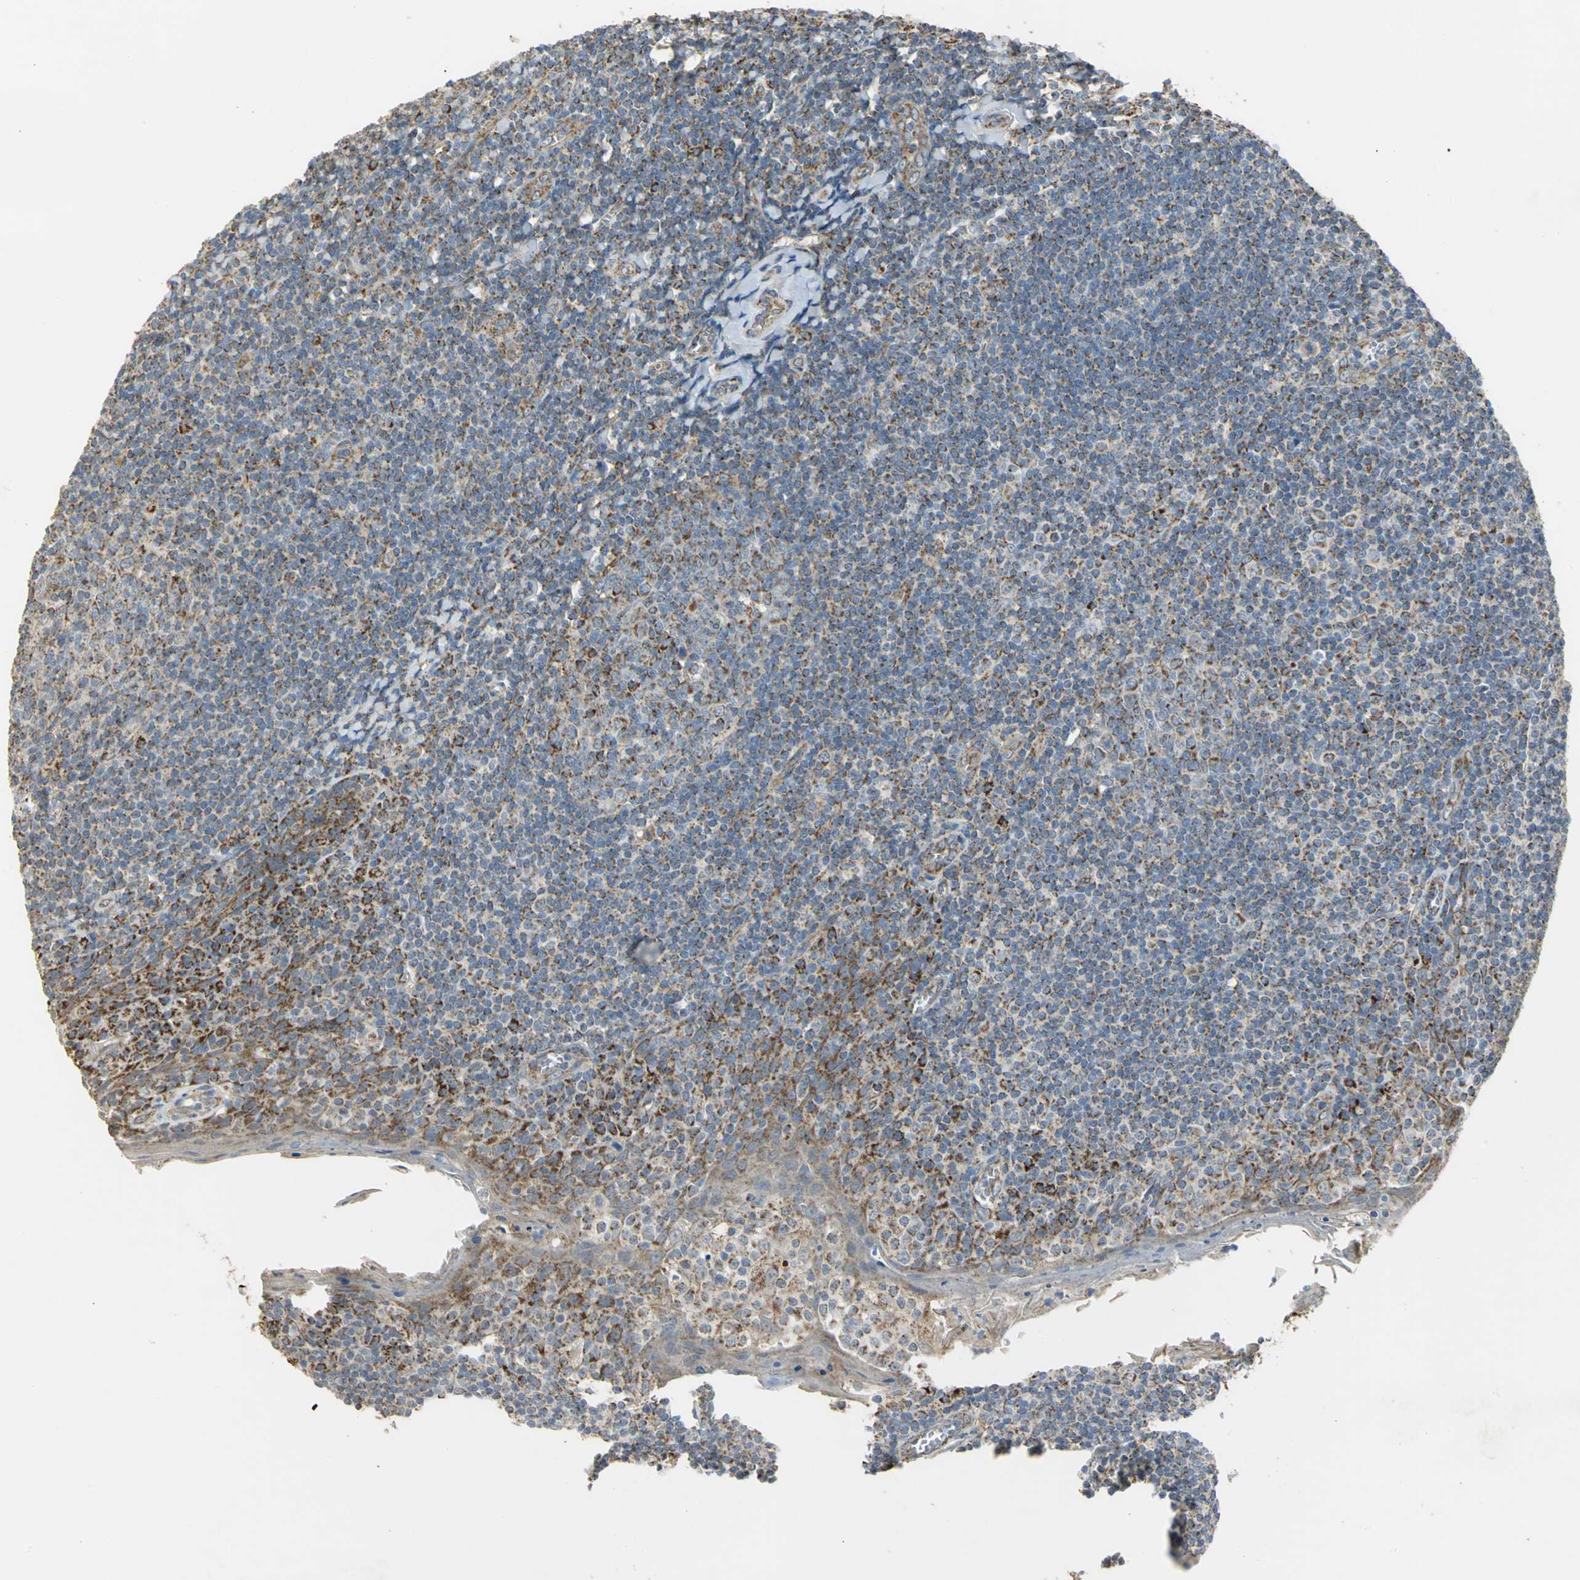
{"staining": {"intensity": "strong", "quantity": "25%-75%", "location": "cytoplasmic/membranous"}, "tissue": "tonsil", "cell_type": "Germinal center cells", "image_type": "normal", "snomed": [{"axis": "morphology", "description": "Normal tissue, NOS"}, {"axis": "topography", "description": "Tonsil"}], "caption": "Unremarkable tonsil exhibits strong cytoplasmic/membranous expression in approximately 25%-75% of germinal center cells.", "gene": "NDUFB5", "patient": {"sex": "male", "age": 31}}